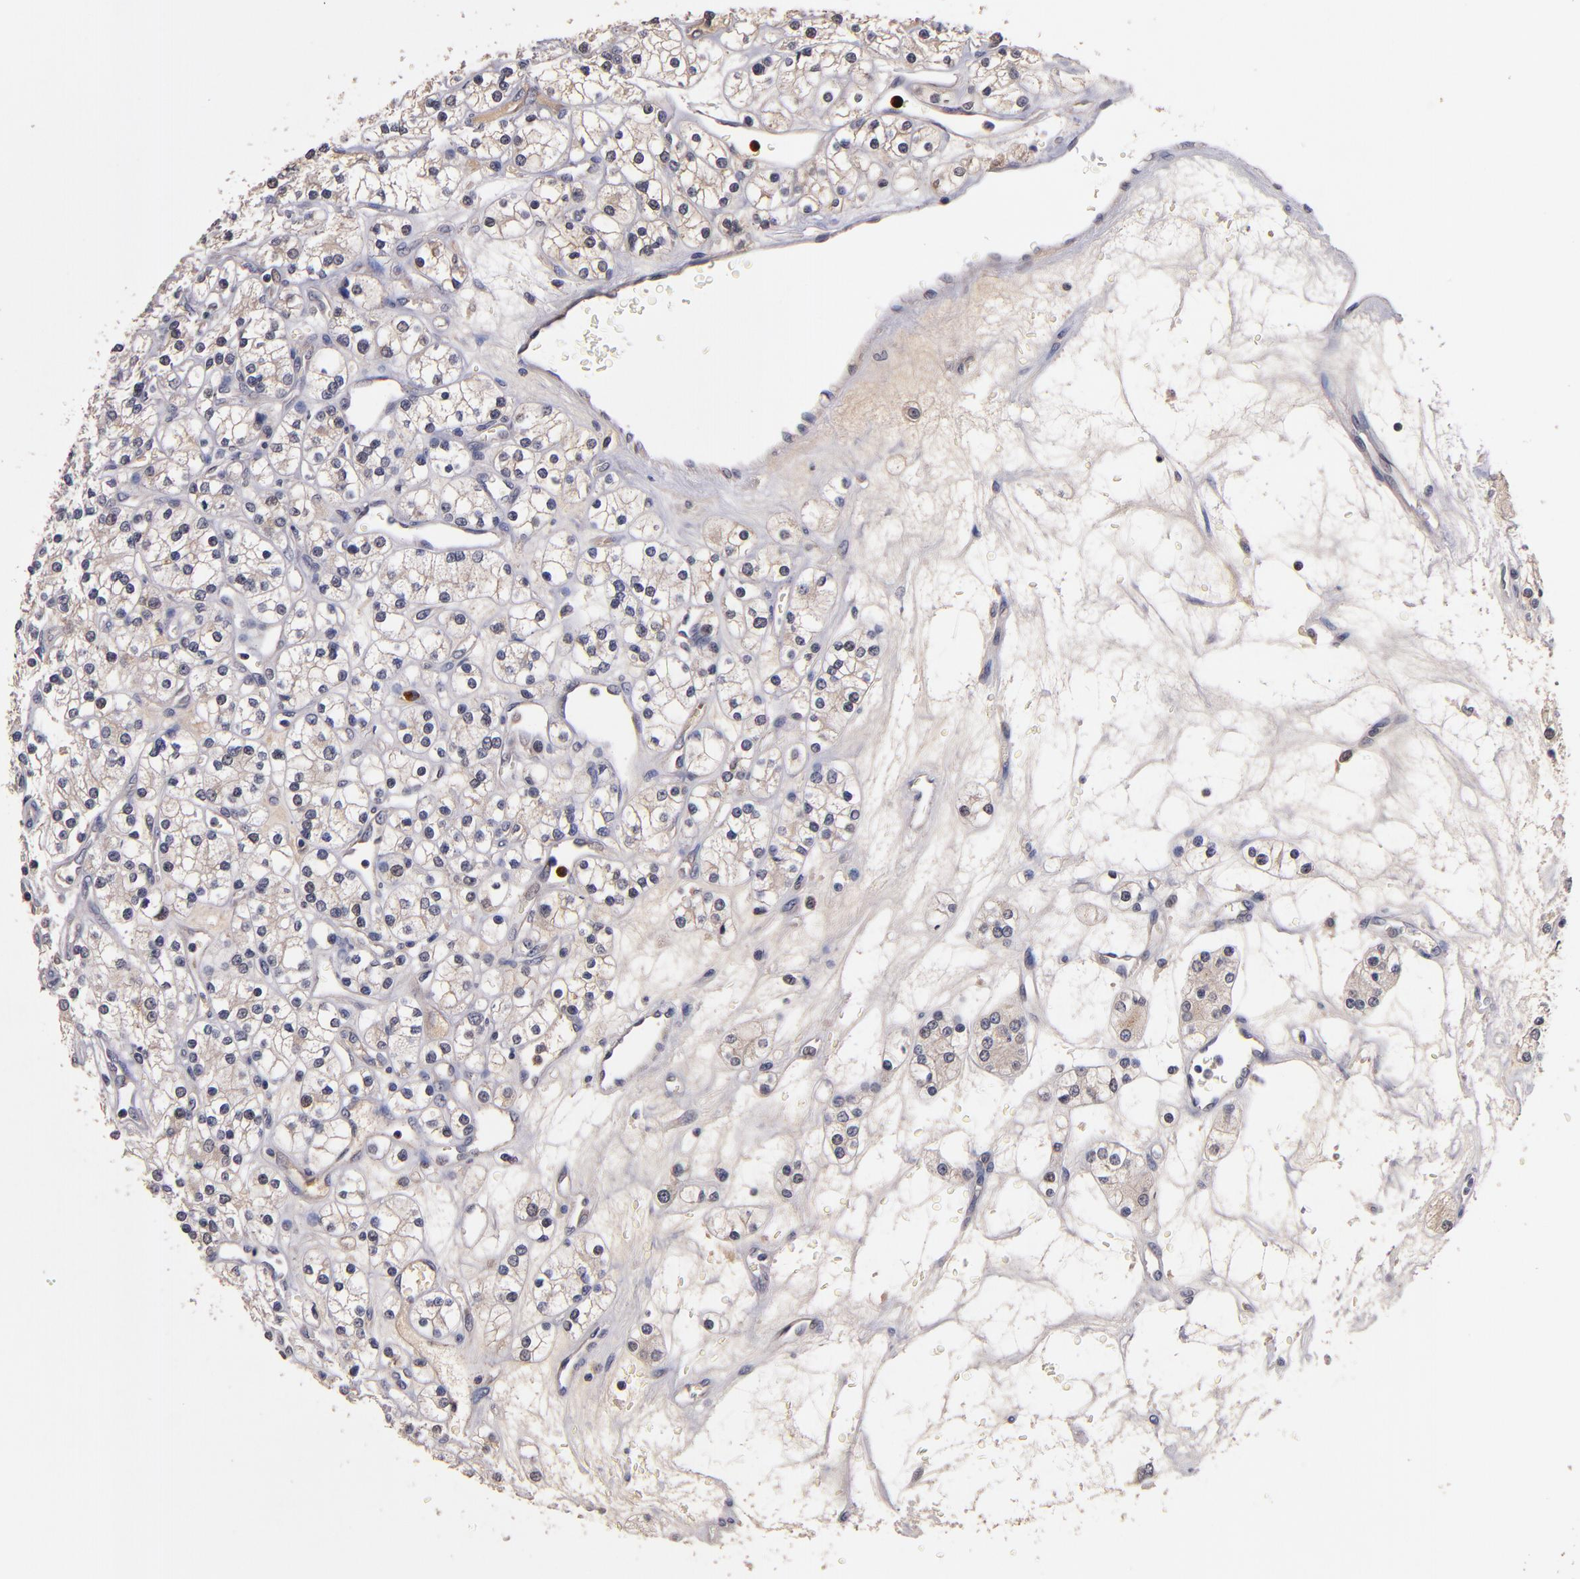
{"staining": {"intensity": "negative", "quantity": "none", "location": "none"}, "tissue": "renal cancer", "cell_type": "Tumor cells", "image_type": "cancer", "snomed": [{"axis": "morphology", "description": "Adenocarcinoma, NOS"}, {"axis": "topography", "description": "Kidney"}], "caption": "Protein analysis of renal cancer (adenocarcinoma) demonstrates no significant staining in tumor cells.", "gene": "TTLL12", "patient": {"sex": "female", "age": 62}}